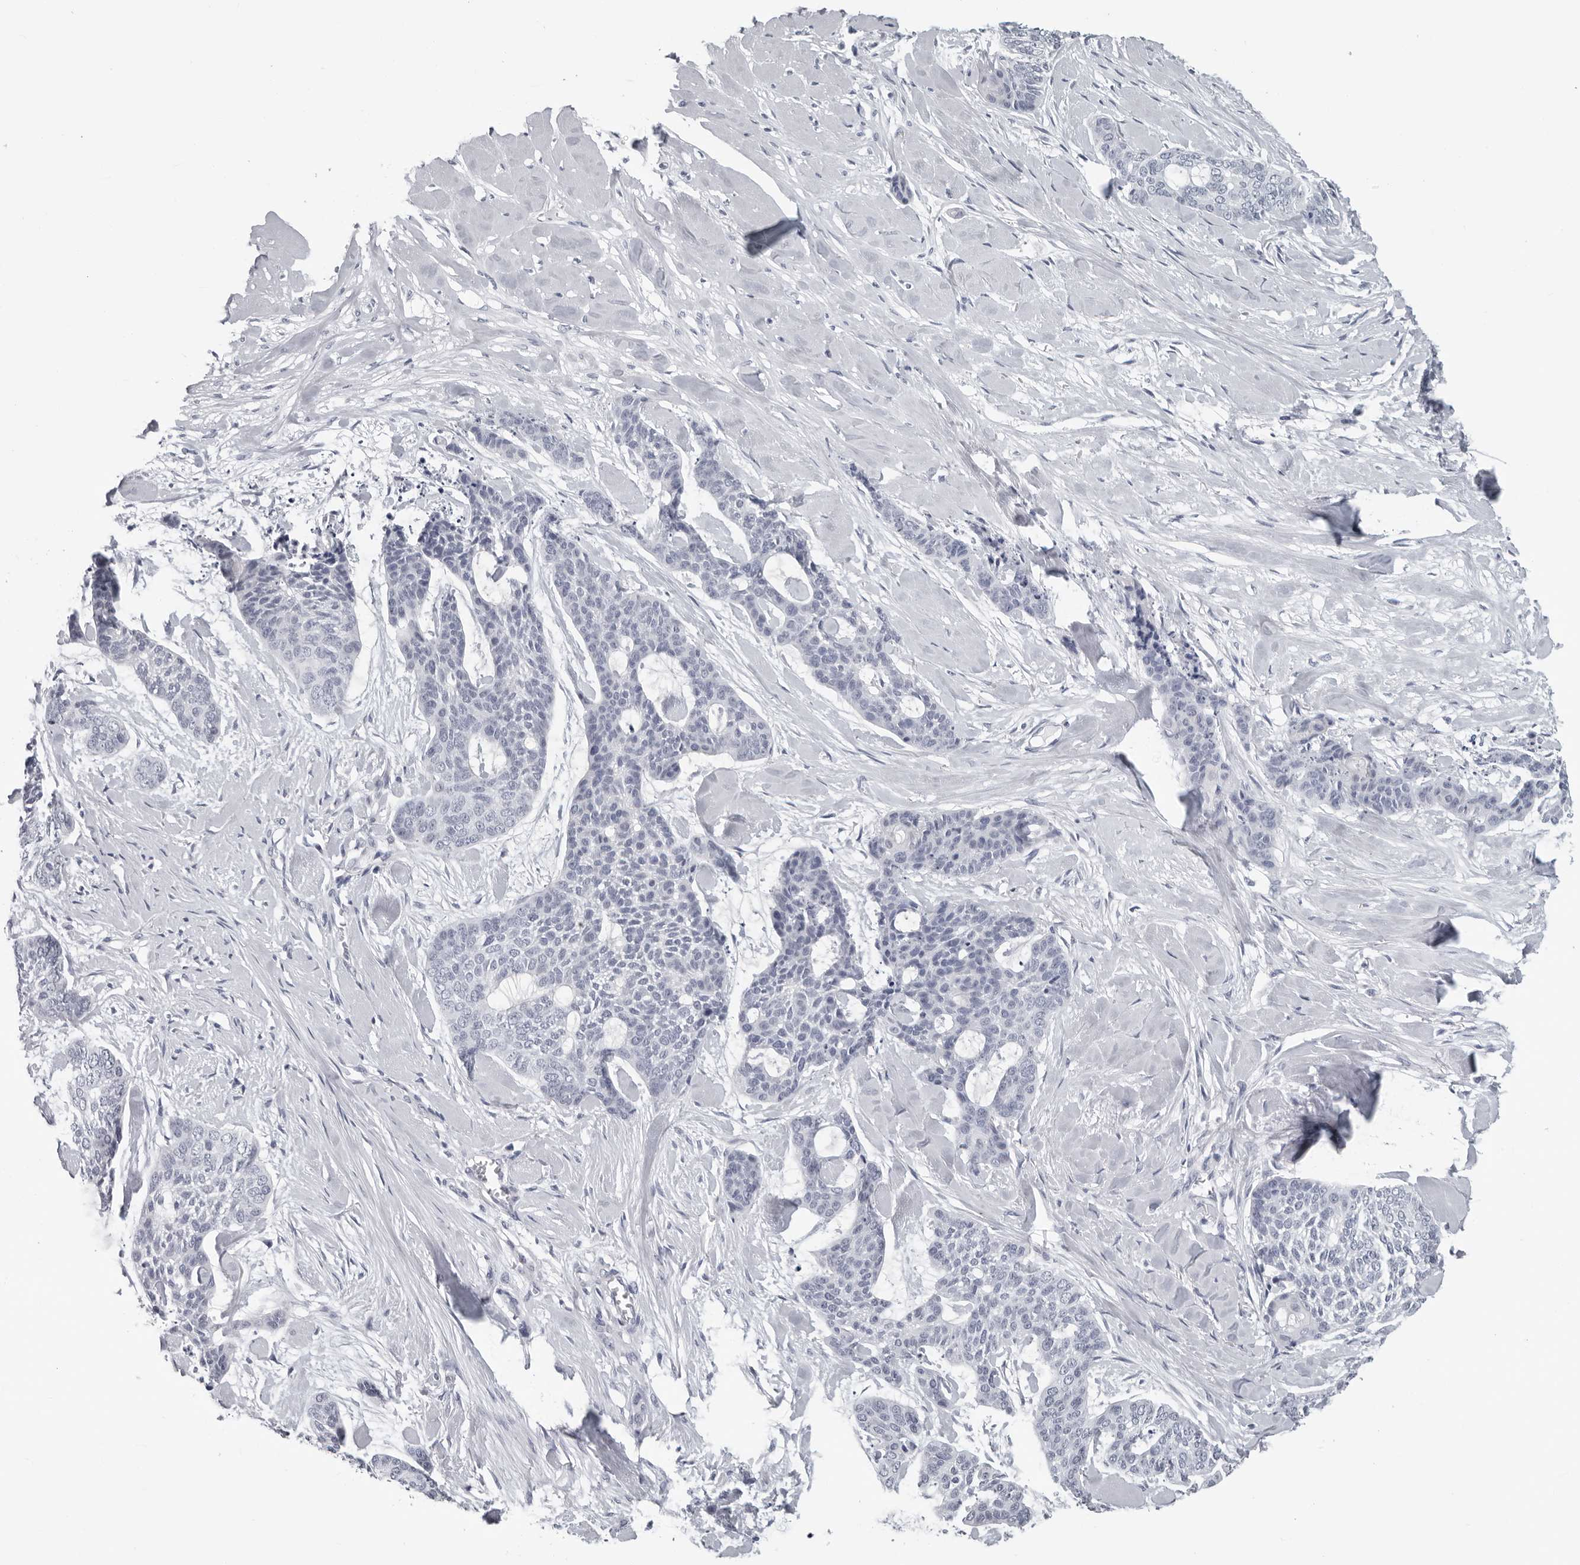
{"staining": {"intensity": "negative", "quantity": "none", "location": "none"}, "tissue": "skin cancer", "cell_type": "Tumor cells", "image_type": "cancer", "snomed": [{"axis": "morphology", "description": "Basal cell carcinoma"}, {"axis": "topography", "description": "Skin"}], "caption": "Photomicrograph shows no protein staining in tumor cells of skin cancer (basal cell carcinoma) tissue. Nuclei are stained in blue.", "gene": "OPLAH", "patient": {"sex": "female", "age": 64}}